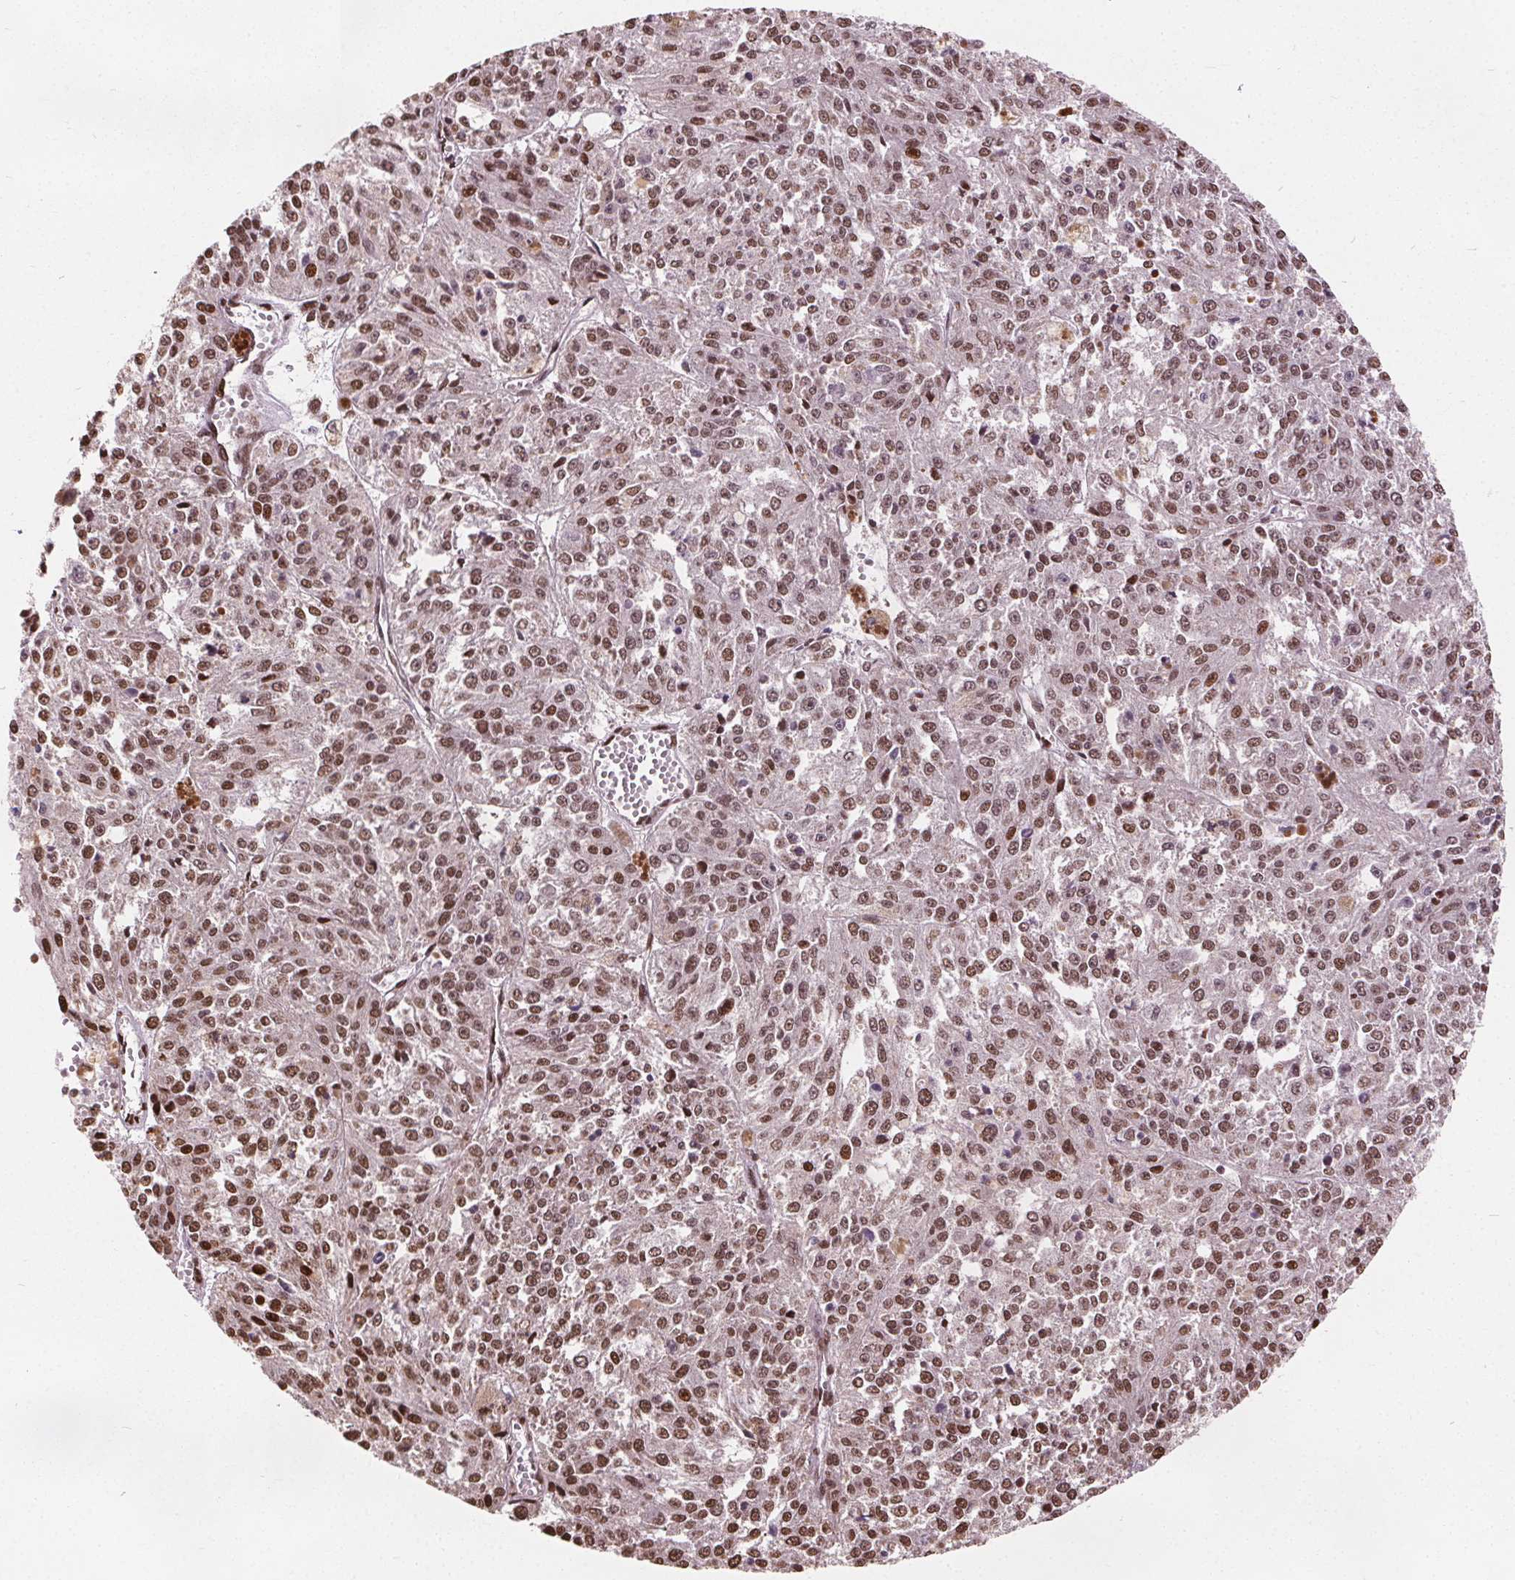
{"staining": {"intensity": "moderate", "quantity": ">75%", "location": "nuclear"}, "tissue": "melanoma", "cell_type": "Tumor cells", "image_type": "cancer", "snomed": [{"axis": "morphology", "description": "Malignant melanoma, Metastatic site"}, {"axis": "topography", "description": "Lymph node"}], "caption": "Melanoma stained with a brown dye reveals moderate nuclear positive expression in approximately >75% of tumor cells.", "gene": "ISLR2", "patient": {"sex": "female", "age": 64}}